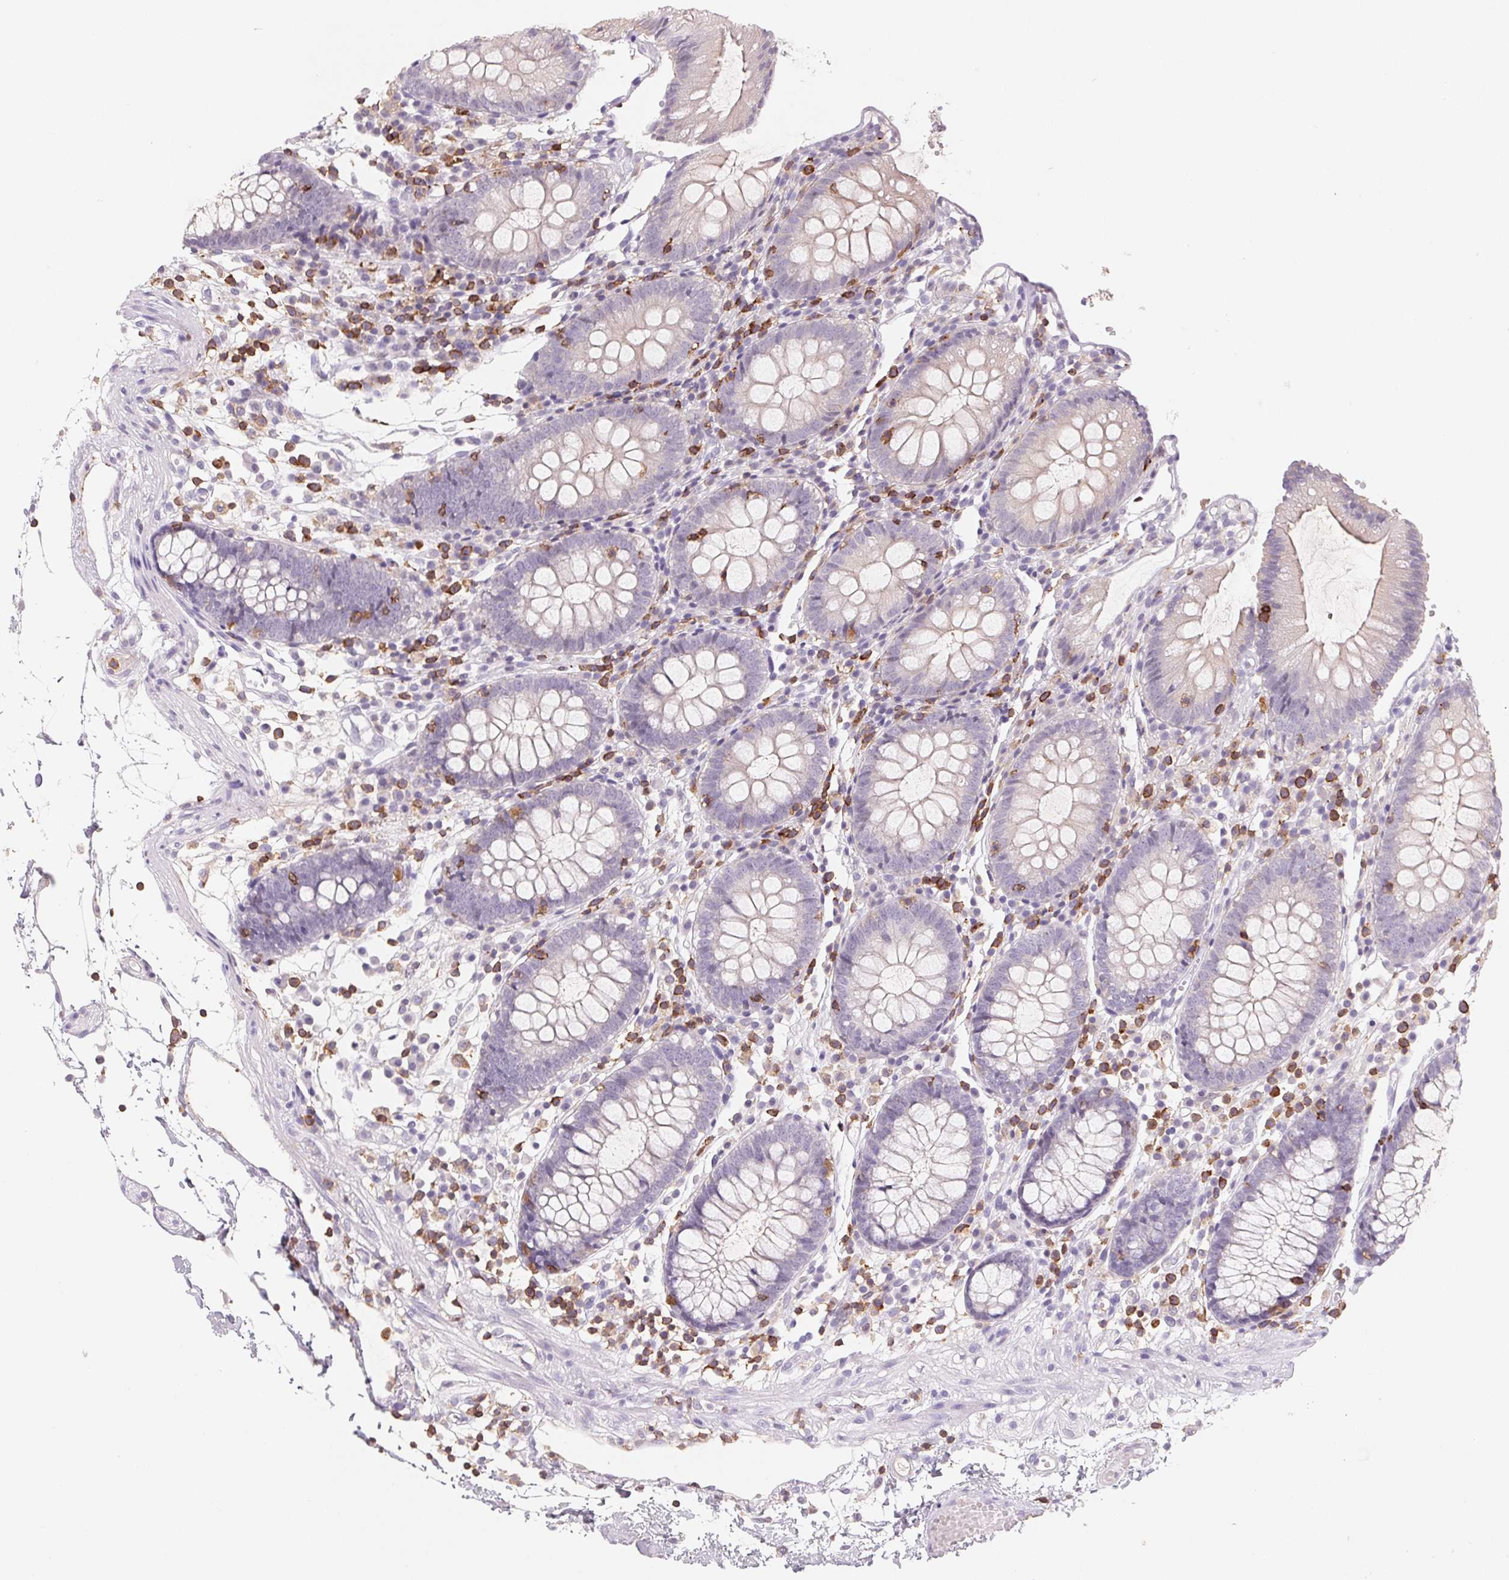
{"staining": {"intensity": "negative", "quantity": "none", "location": "none"}, "tissue": "colon", "cell_type": "Endothelial cells", "image_type": "normal", "snomed": [{"axis": "morphology", "description": "Normal tissue, NOS"}, {"axis": "morphology", "description": "Adenocarcinoma, NOS"}, {"axis": "topography", "description": "Colon"}], "caption": "This is an immunohistochemistry micrograph of normal human colon. There is no positivity in endothelial cells.", "gene": "KIF26A", "patient": {"sex": "male", "age": 83}}